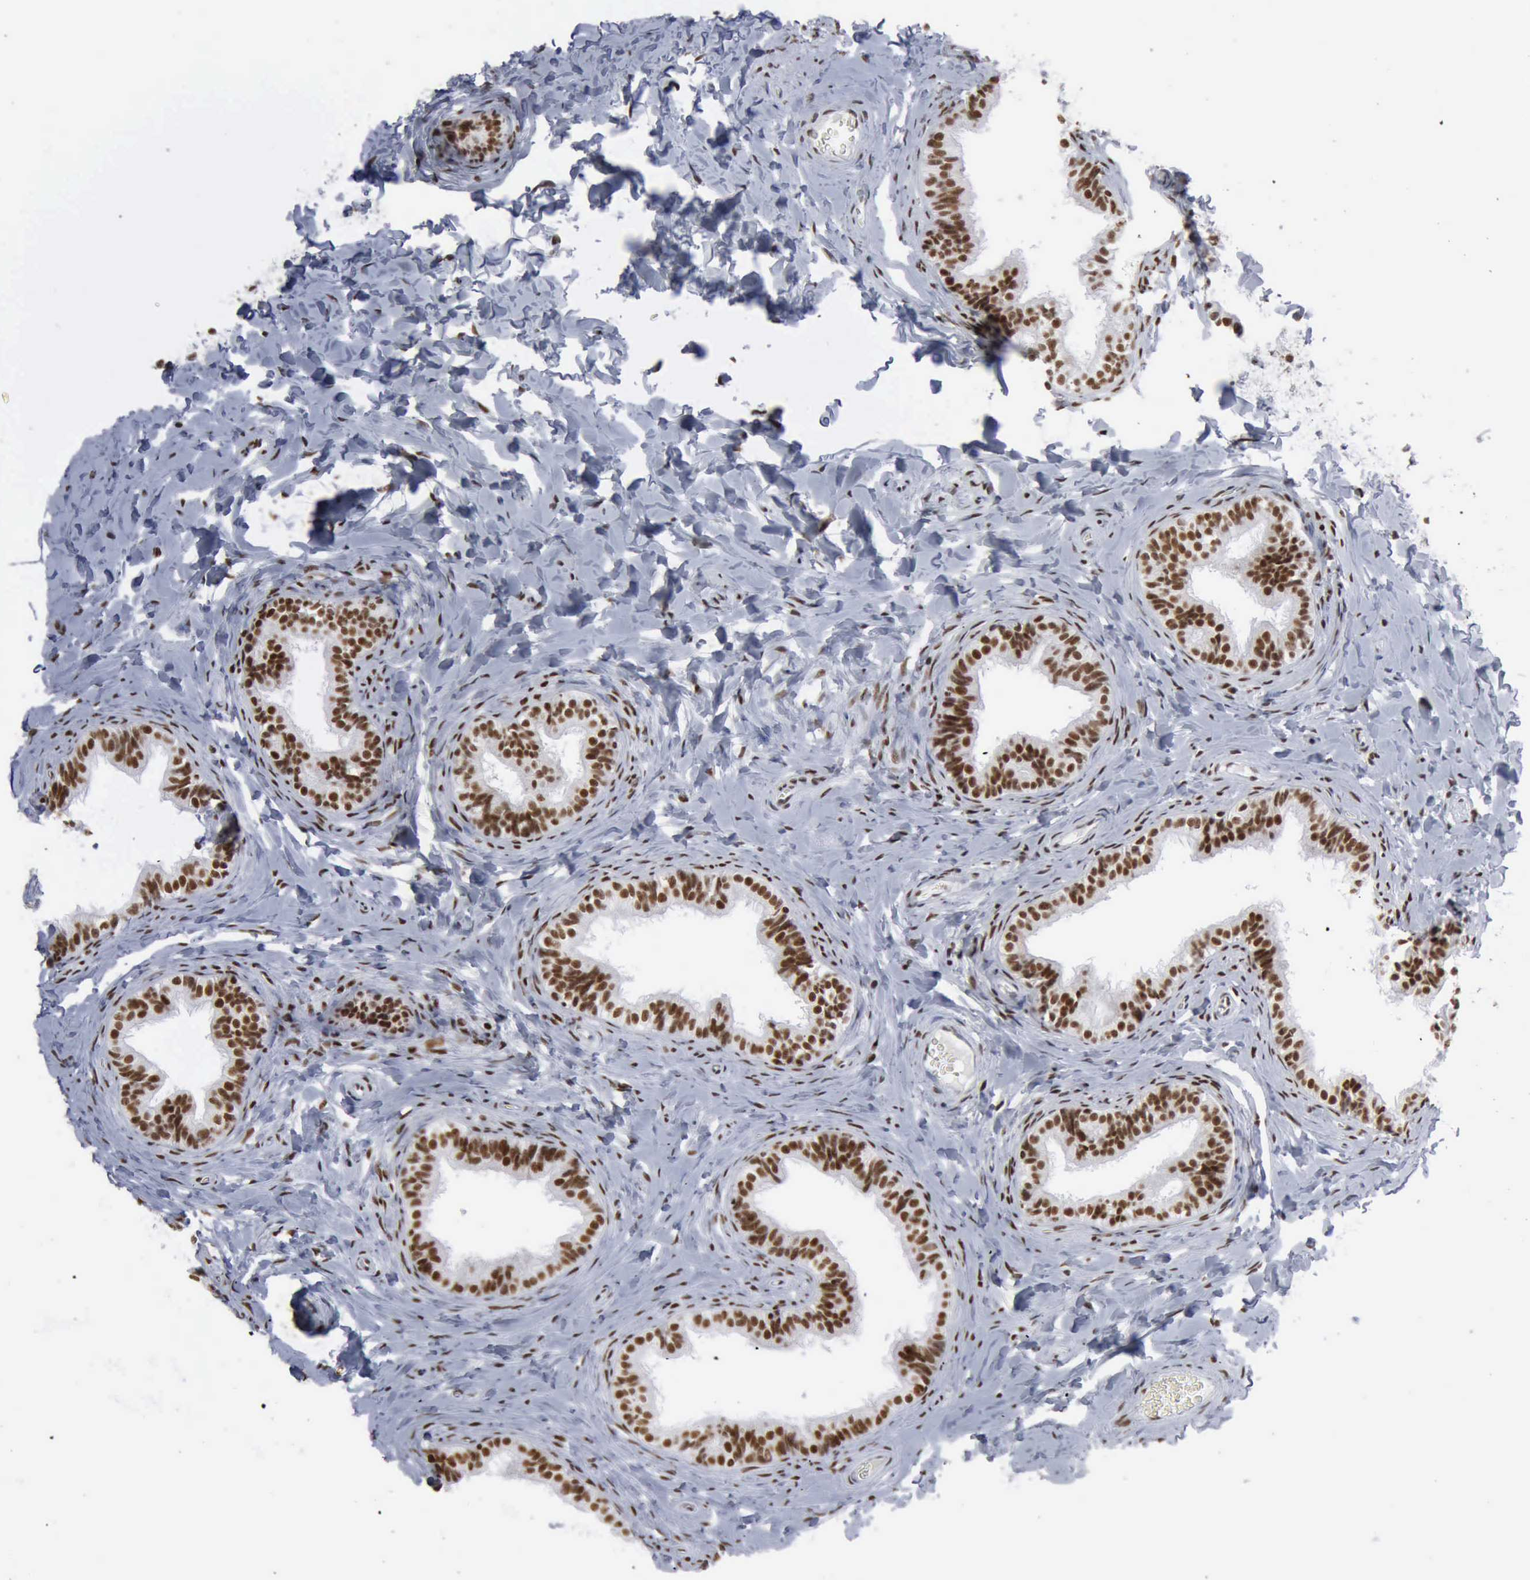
{"staining": {"intensity": "strong", "quantity": ">75%", "location": "nuclear"}, "tissue": "epididymis", "cell_type": "Glandular cells", "image_type": "normal", "snomed": [{"axis": "morphology", "description": "Normal tissue, NOS"}, {"axis": "topography", "description": "Epididymis"}], "caption": "Approximately >75% of glandular cells in normal human epididymis exhibit strong nuclear protein staining as visualized by brown immunohistochemical staining.", "gene": "XPA", "patient": {"sex": "male", "age": 26}}